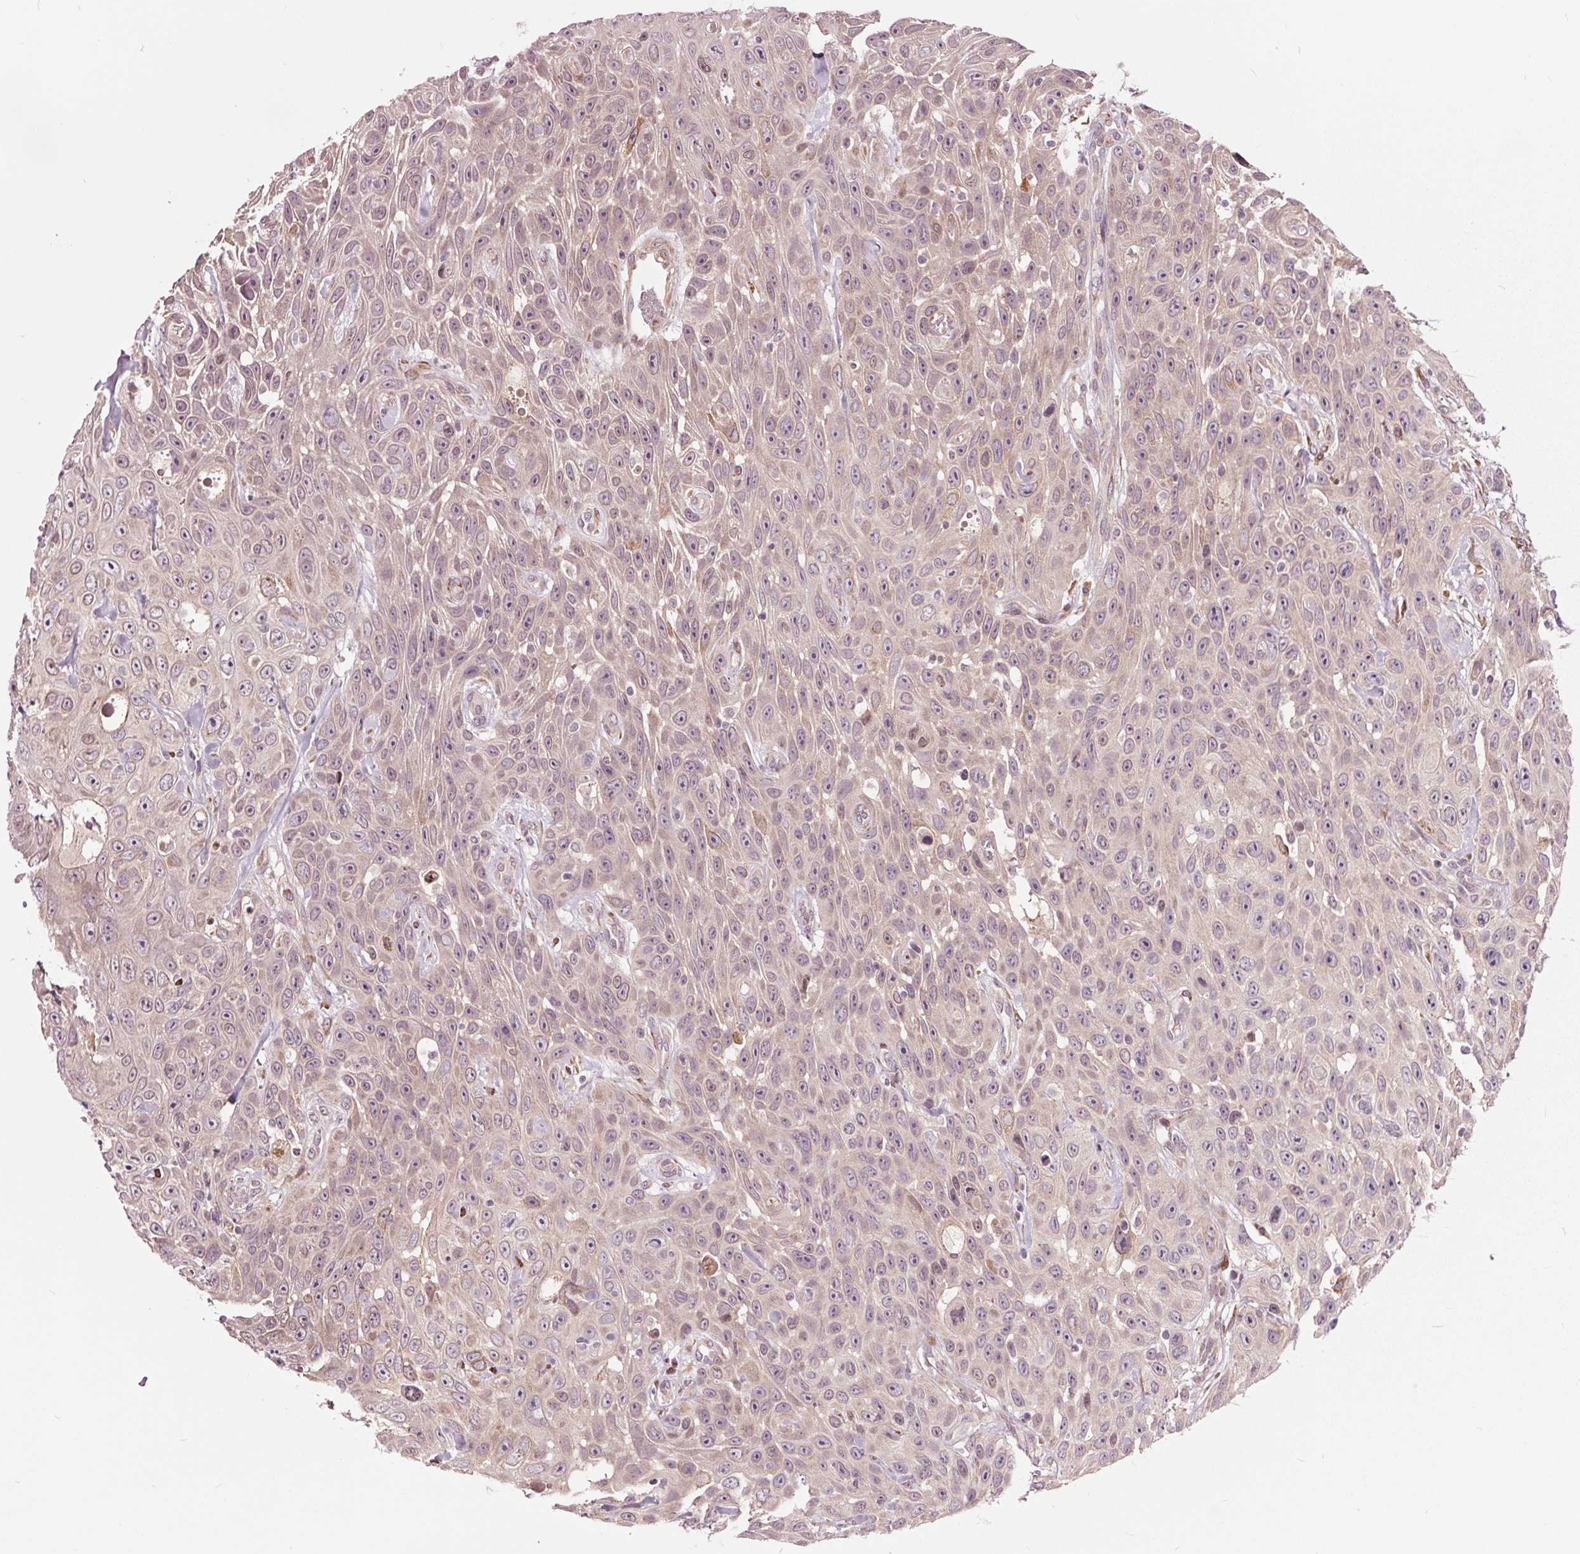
{"staining": {"intensity": "weak", "quantity": "<25%", "location": "nuclear"}, "tissue": "skin cancer", "cell_type": "Tumor cells", "image_type": "cancer", "snomed": [{"axis": "morphology", "description": "Squamous cell carcinoma, NOS"}, {"axis": "topography", "description": "Skin"}], "caption": "Squamous cell carcinoma (skin) was stained to show a protein in brown. There is no significant staining in tumor cells. The staining is performed using DAB (3,3'-diaminobenzidine) brown chromogen with nuclei counter-stained in using hematoxylin.", "gene": "HAUS5", "patient": {"sex": "male", "age": 82}}